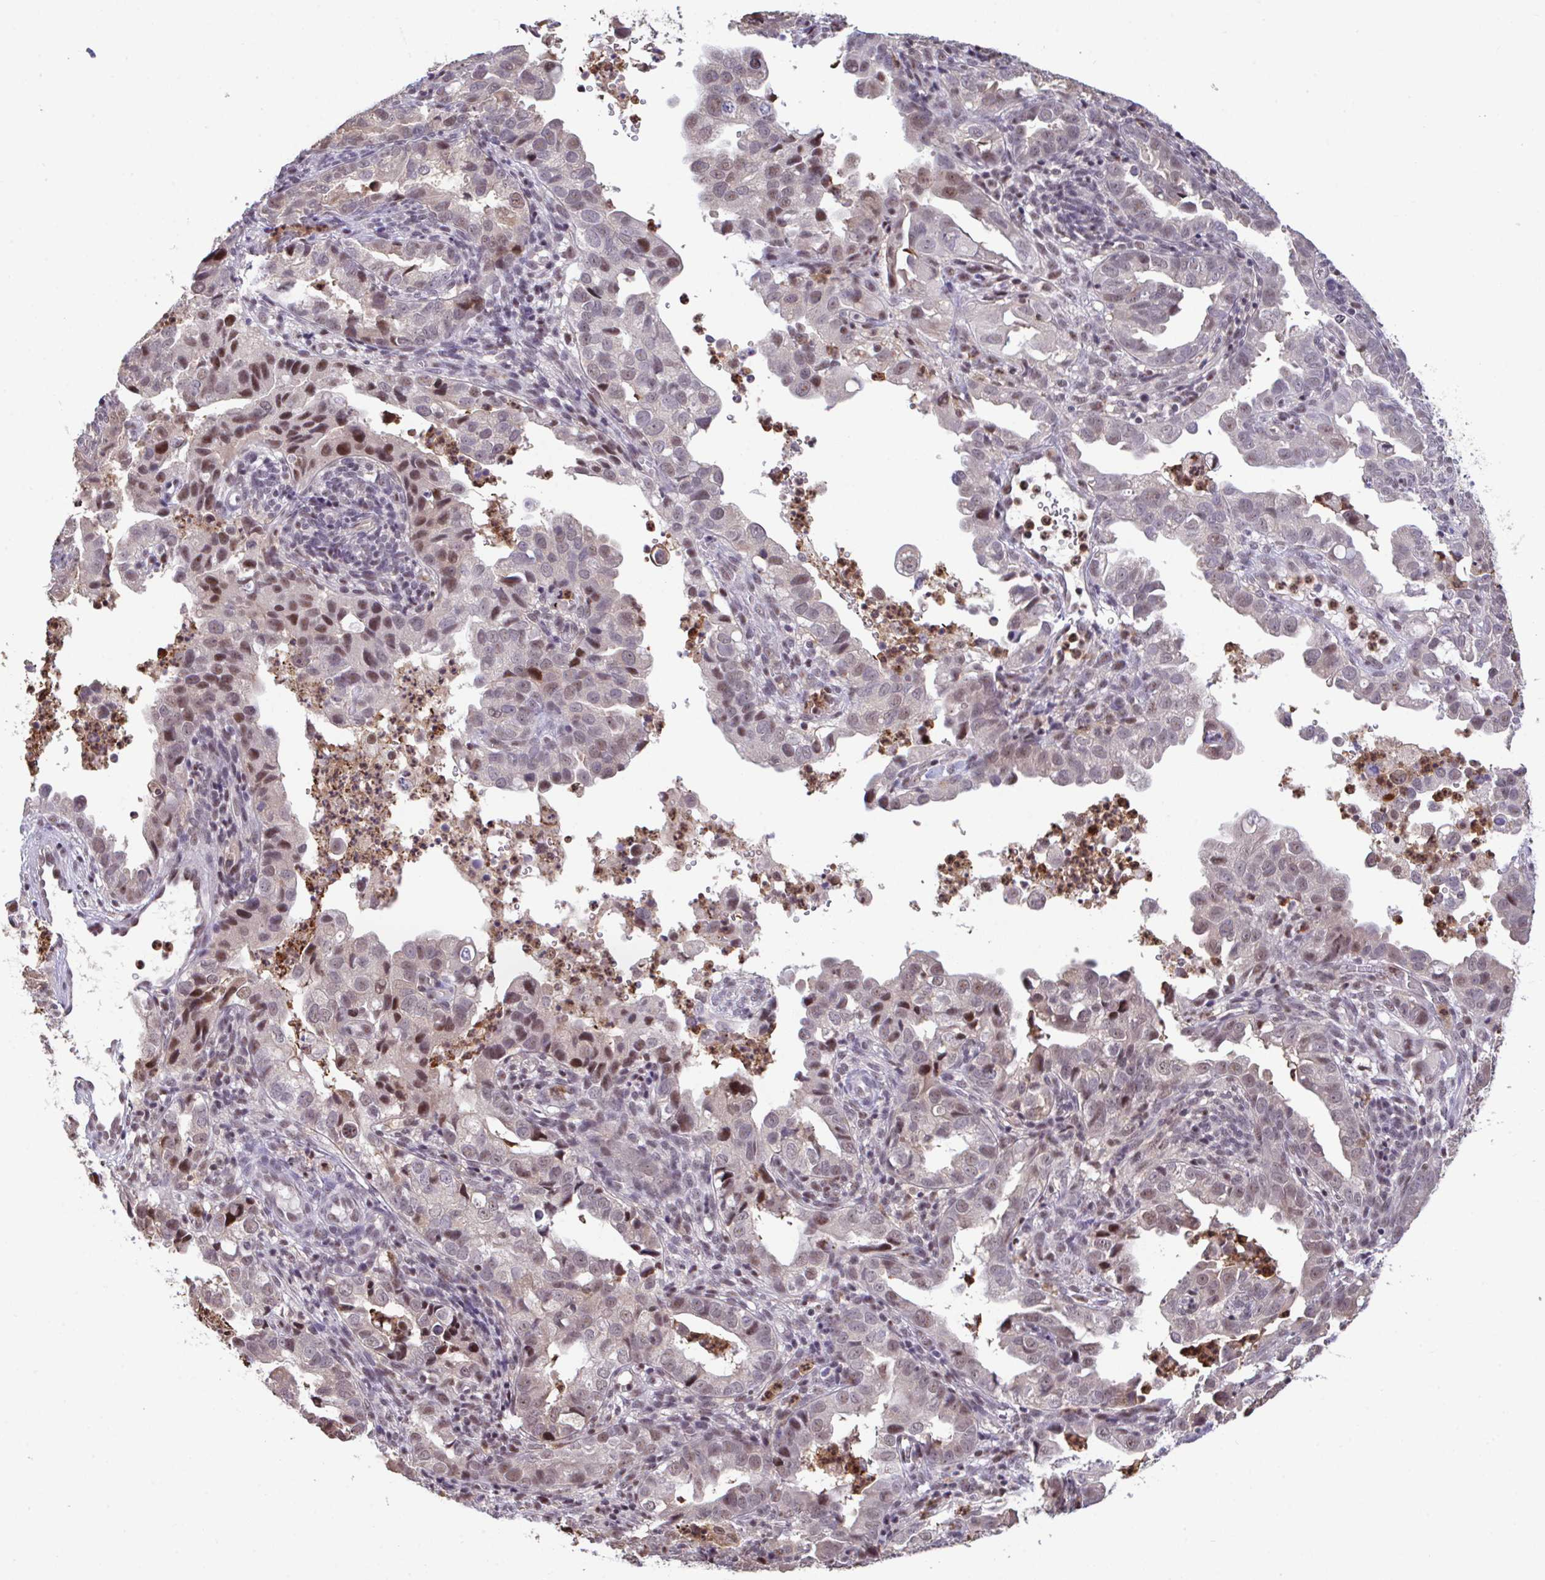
{"staining": {"intensity": "moderate", "quantity": "25%-75%", "location": "nuclear"}, "tissue": "endometrial cancer", "cell_type": "Tumor cells", "image_type": "cancer", "snomed": [{"axis": "morphology", "description": "Adenocarcinoma, NOS"}, {"axis": "topography", "description": "Endometrium"}], "caption": "Immunohistochemical staining of endometrial cancer reveals moderate nuclear protein staining in about 25%-75% of tumor cells.", "gene": "OR6K3", "patient": {"sex": "female", "age": 57}}